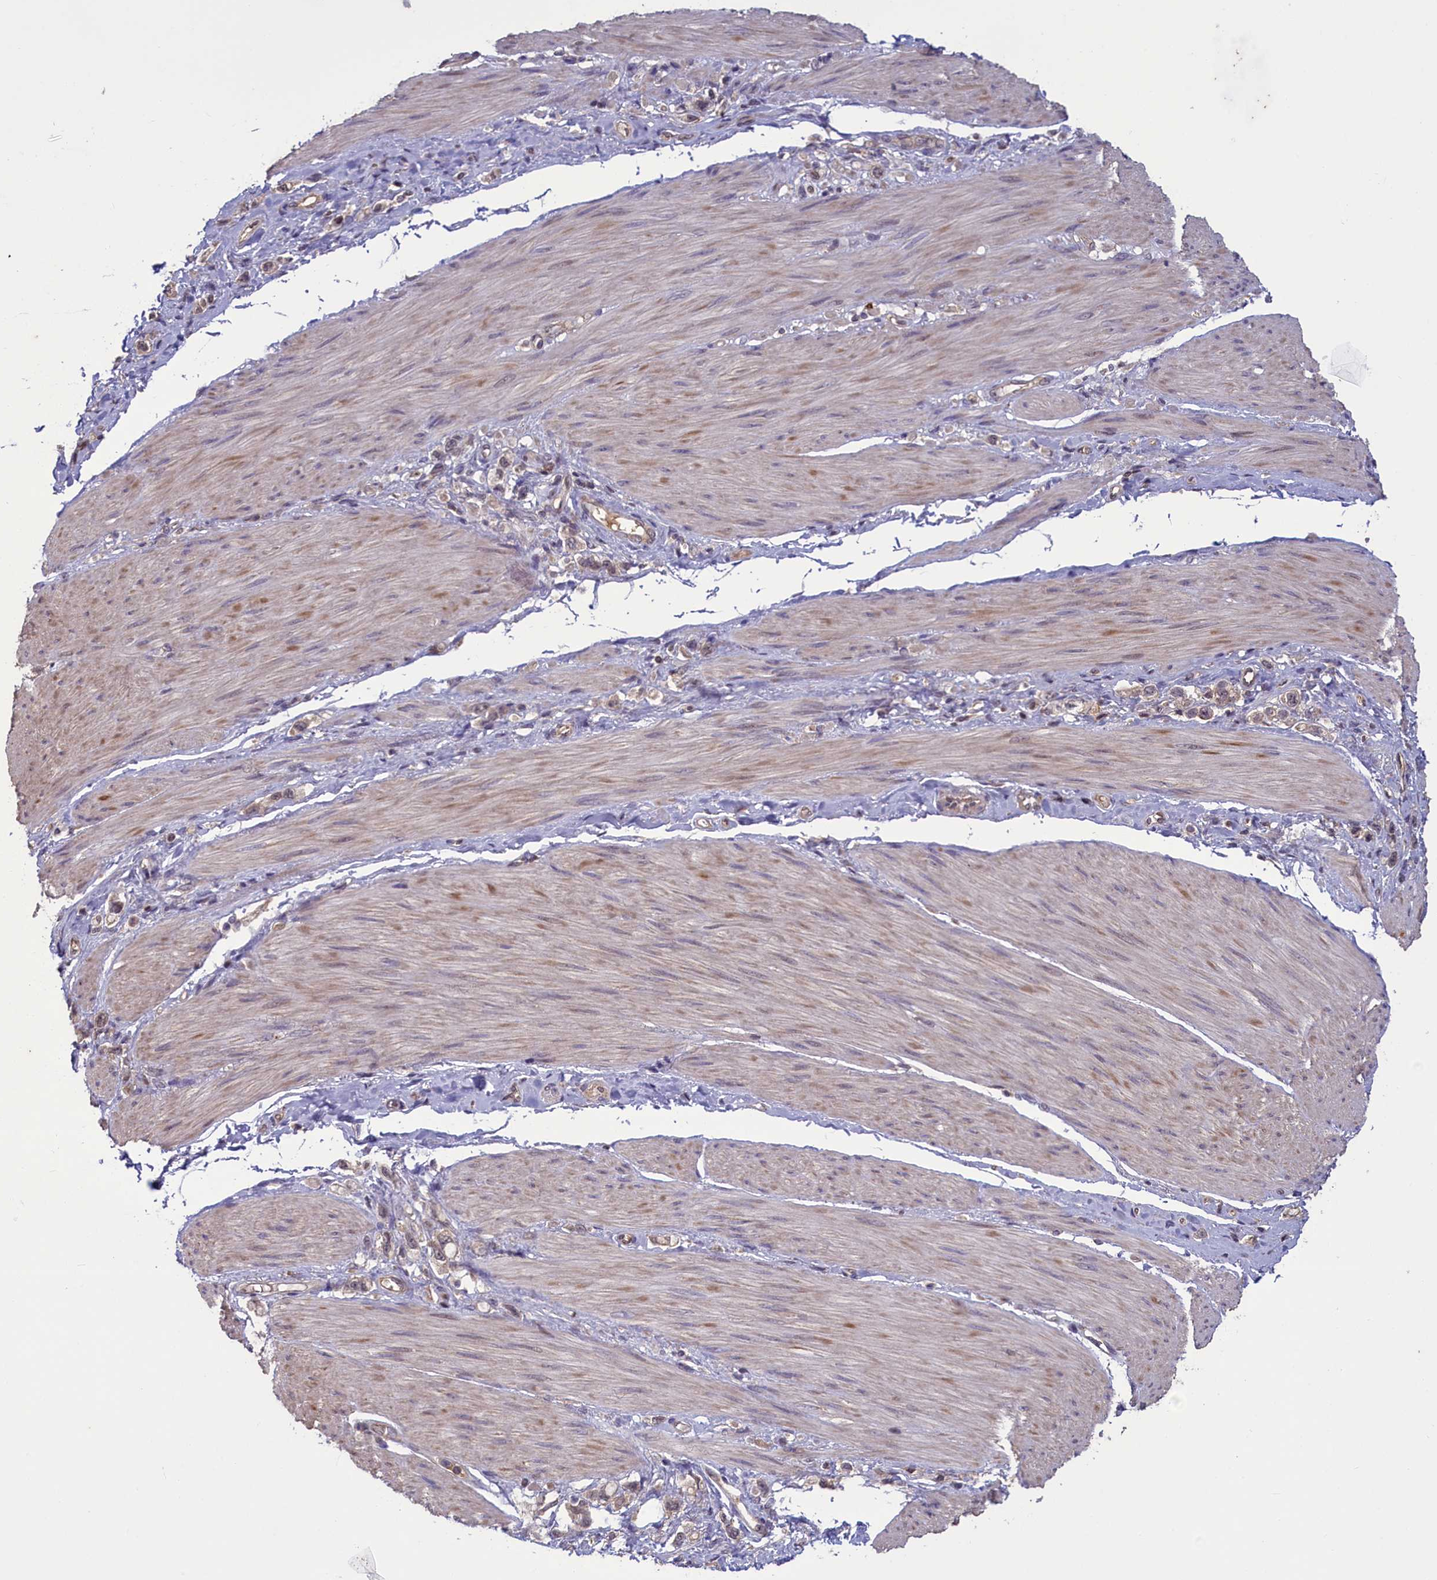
{"staining": {"intensity": "weak", "quantity": "<25%", "location": "nuclear"}, "tissue": "stomach cancer", "cell_type": "Tumor cells", "image_type": "cancer", "snomed": [{"axis": "morphology", "description": "Adenocarcinoma, NOS"}, {"axis": "topography", "description": "Stomach"}], "caption": "This is an immunohistochemistry (IHC) histopathology image of stomach cancer (adenocarcinoma). There is no expression in tumor cells.", "gene": "NUBP1", "patient": {"sex": "female", "age": 65}}